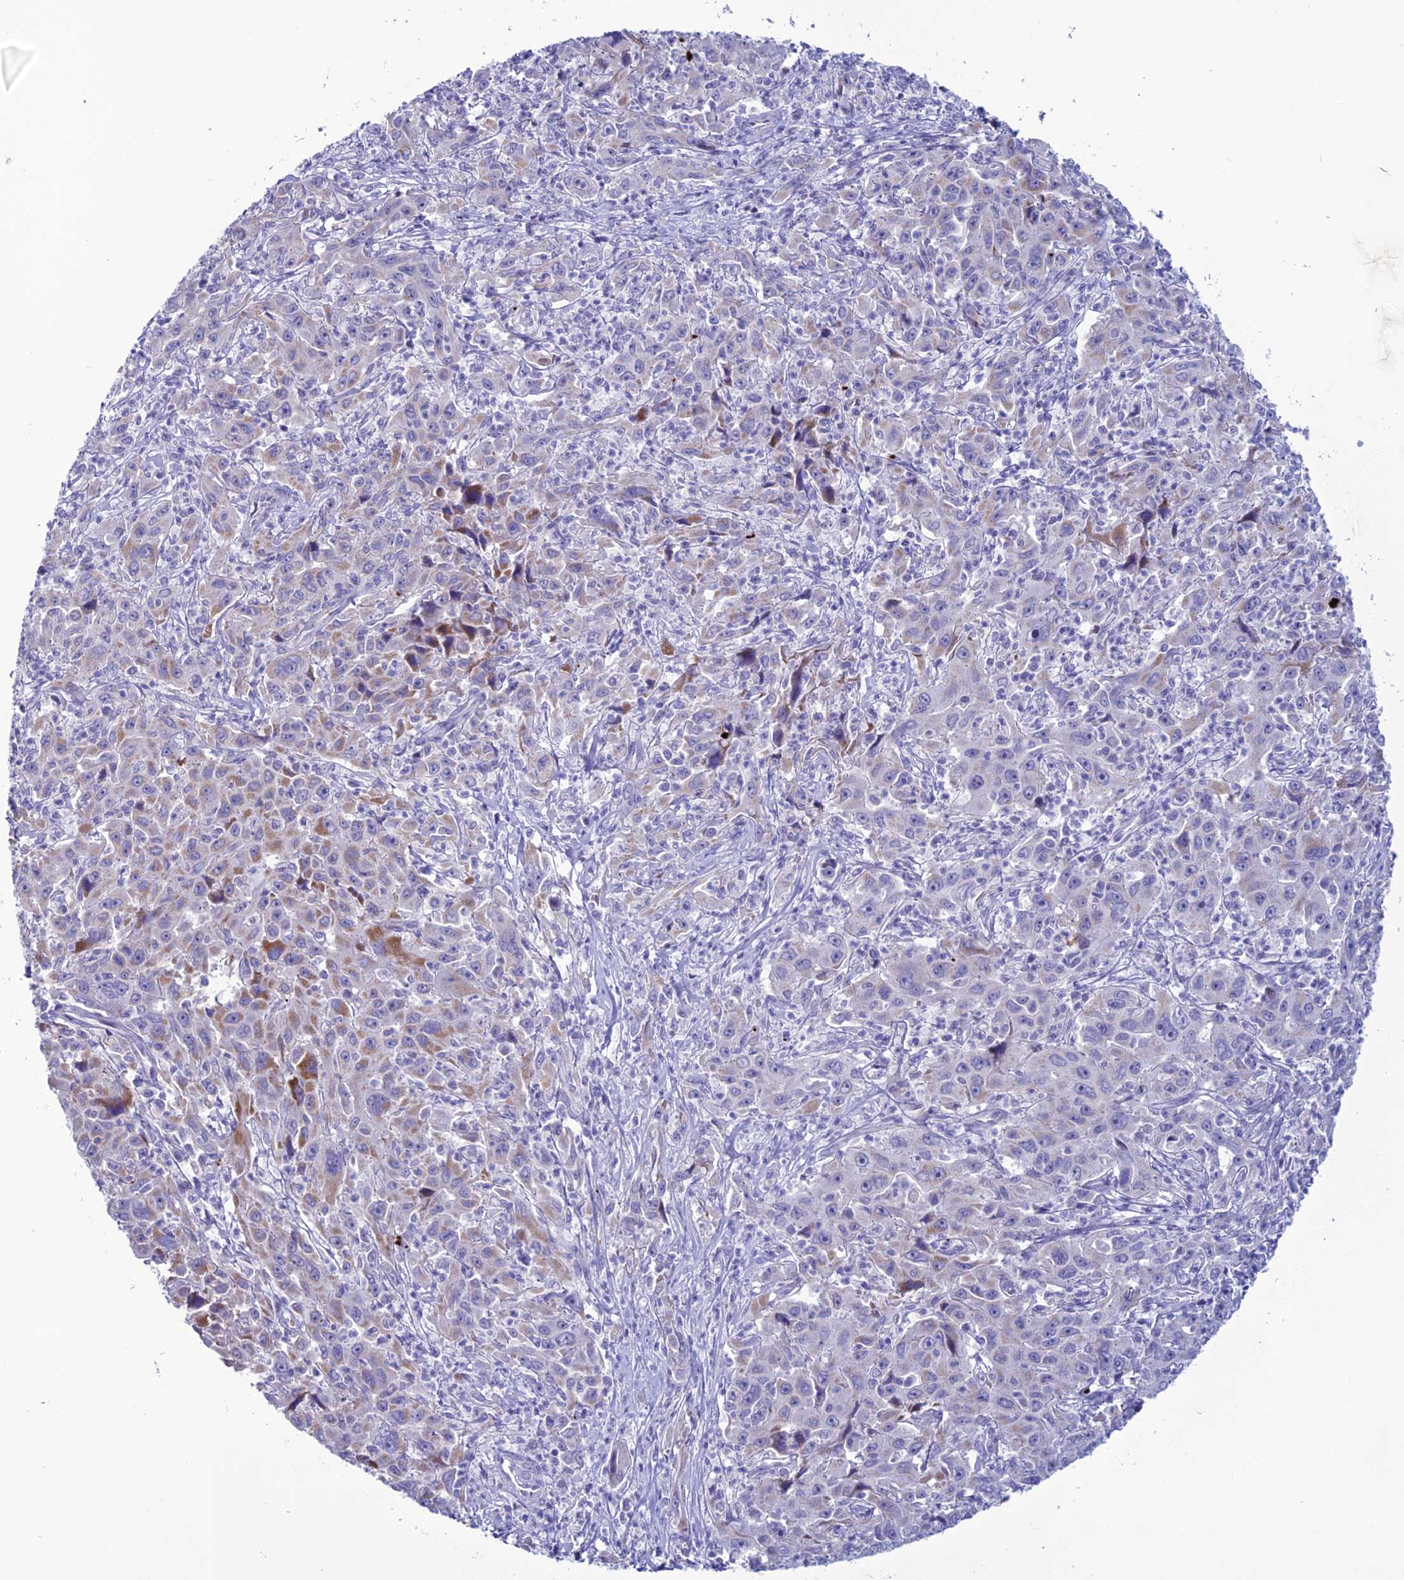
{"staining": {"intensity": "moderate", "quantity": "<25%", "location": "cytoplasmic/membranous"}, "tissue": "liver cancer", "cell_type": "Tumor cells", "image_type": "cancer", "snomed": [{"axis": "morphology", "description": "Carcinoma, Hepatocellular, NOS"}, {"axis": "topography", "description": "Liver"}], "caption": "Protein staining demonstrates moderate cytoplasmic/membranous positivity in approximately <25% of tumor cells in hepatocellular carcinoma (liver). (IHC, brightfield microscopy, high magnification).", "gene": "C21orf140", "patient": {"sex": "male", "age": 63}}